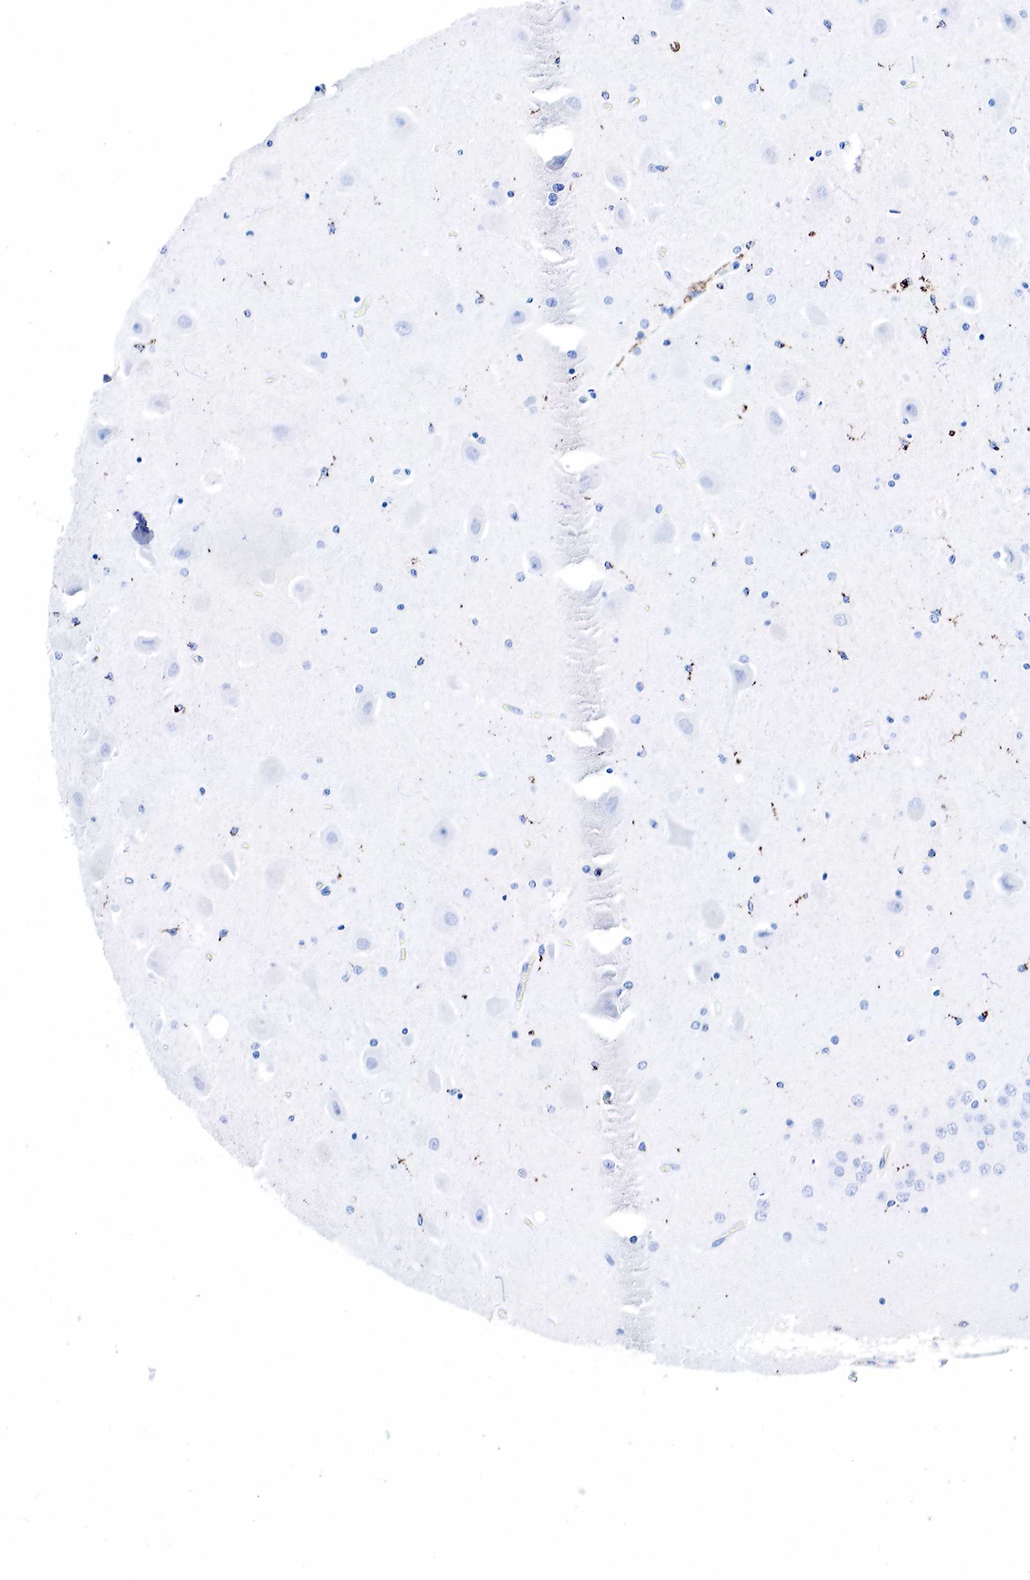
{"staining": {"intensity": "negative", "quantity": "none", "location": "none"}, "tissue": "hippocampus", "cell_type": "Glial cells", "image_type": "normal", "snomed": [{"axis": "morphology", "description": "Normal tissue, NOS"}, {"axis": "topography", "description": "Hippocampus"}], "caption": "IHC image of unremarkable hippocampus: hippocampus stained with DAB (3,3'-diaminobenzidine) reveals no significant protein staining in glial cells.", "gene": "CD68", "patient": {"sex": "female", "age": 54}}